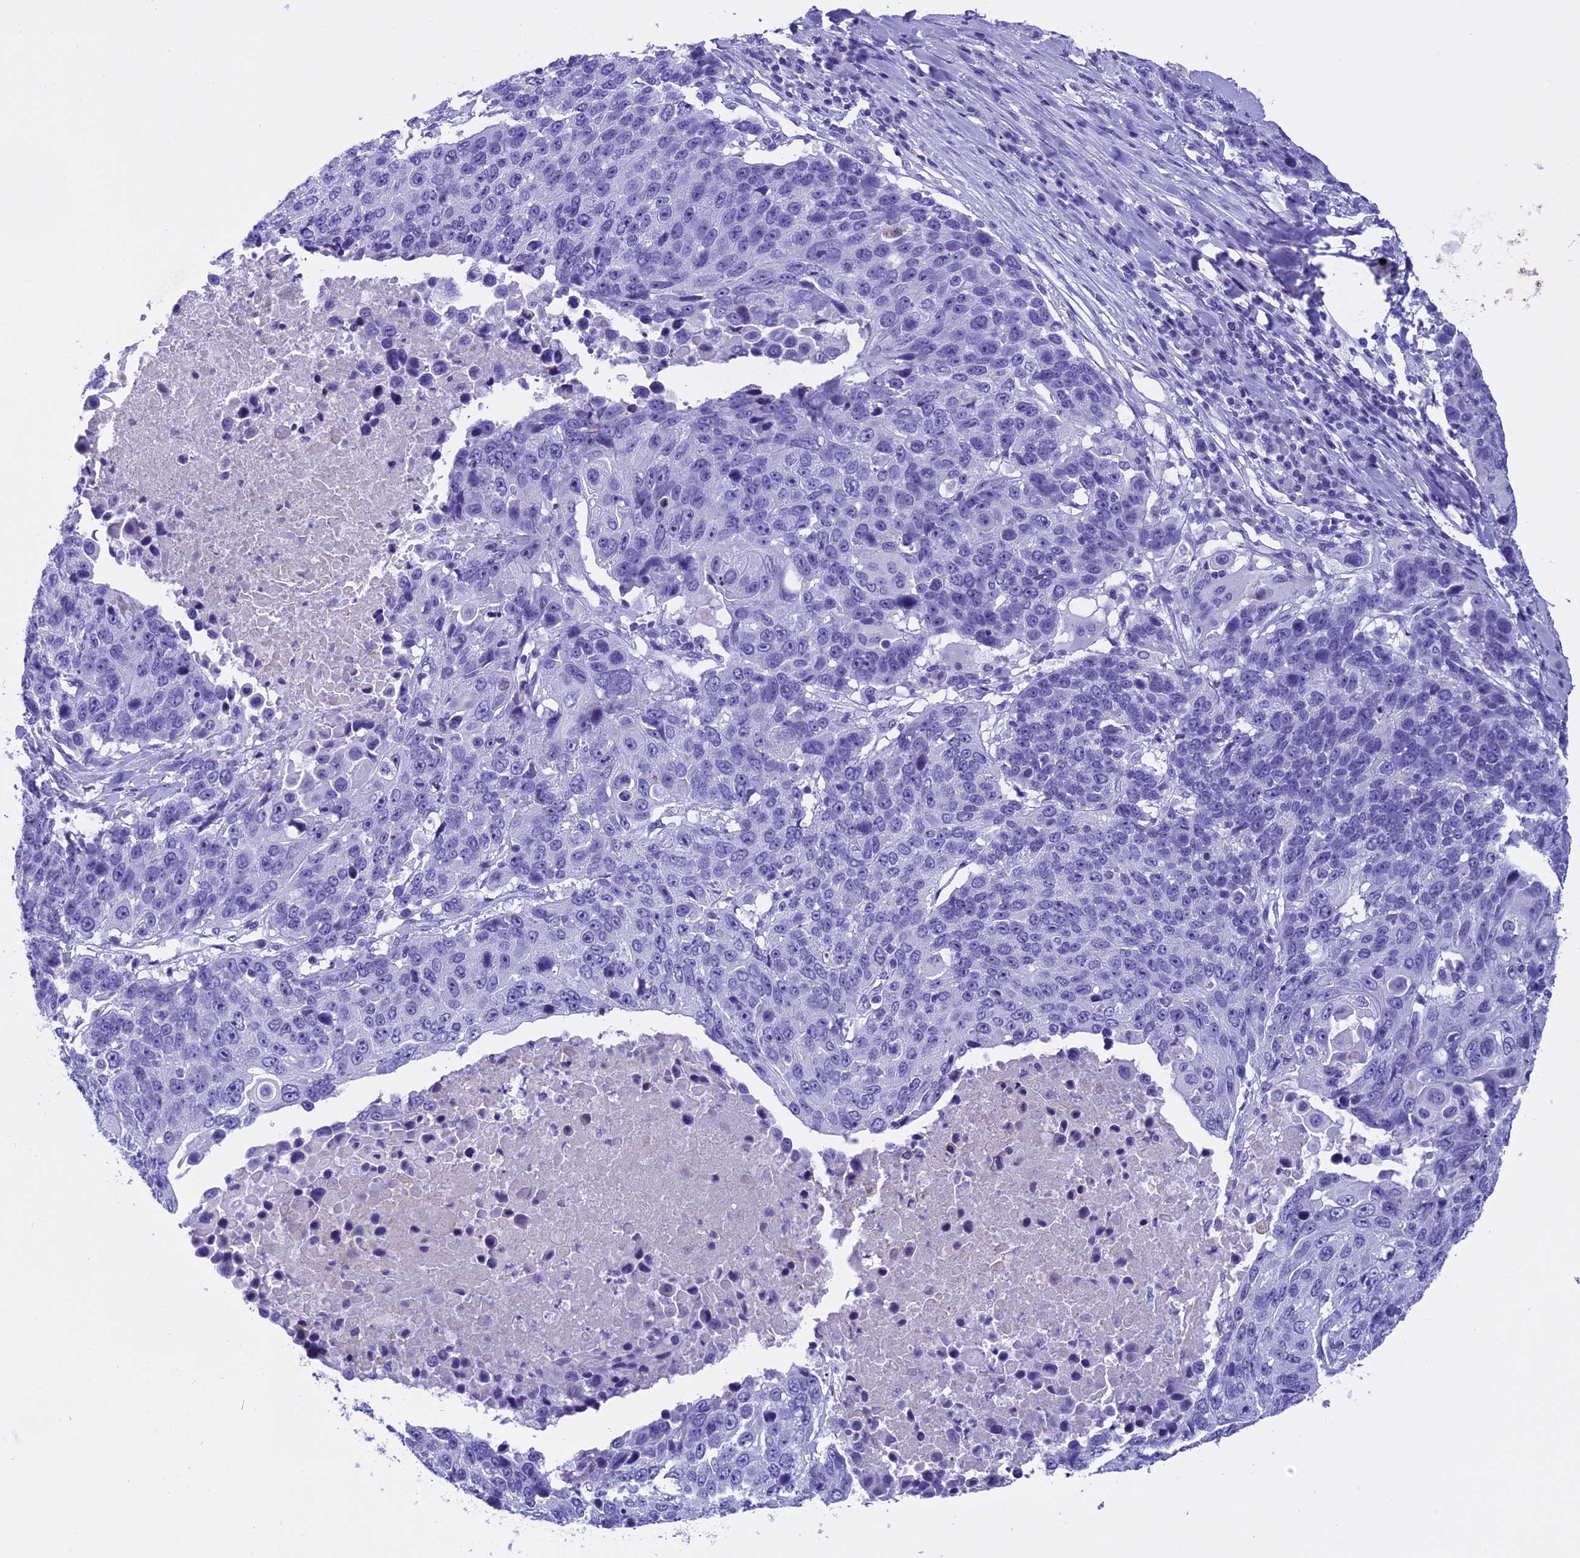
{"staining": {"intensity": "negative", "quantity": "none", "location": "none"}, "tissue": "lung cancer", "cell_type": "Tumor cells", "image_type": "cancer", "snomed": [{"axis": "morphology", "description": "Squamous cell carcinoma, NOS"}, {"axis": "topography", "description": "Lung"}], "caption": "A micrograph of lung cancer (squamous cell carcinoma) stained for a protein exhibits no brown staining in tumor cells.", "gene": "KCTD14", "patient": {"sex": "male", "age": 66}}